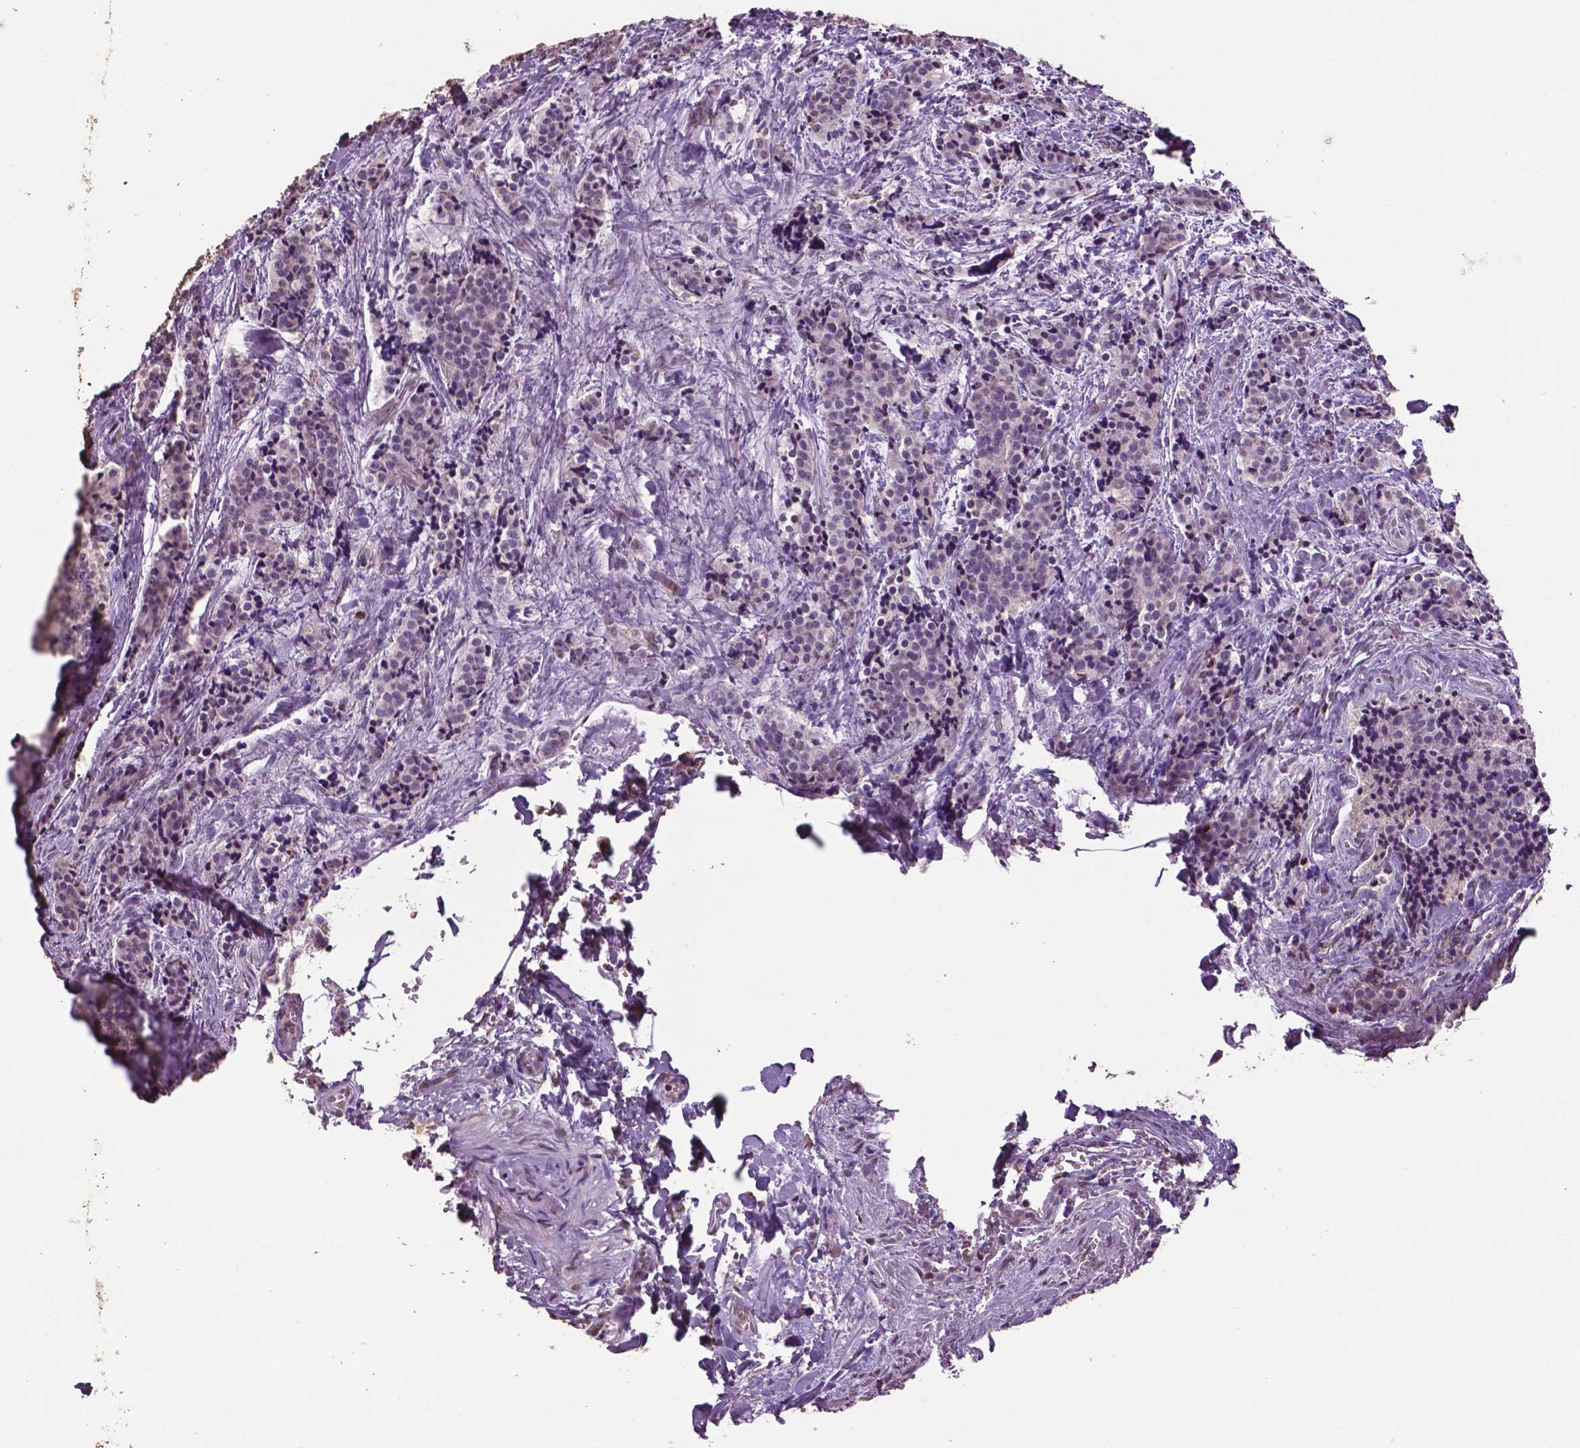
{"staining": {"intensity": "negative", "quantity": "none", "location": "none"}, "tissue": "carcinoid", "cell_type": "Tumor cells", "image_type": "cancer", "snomed": [{"axis": "morphology", "description": "Carcinoid, malignant, NOS"}, {"axis": "topography", "description": "Small intestine"}], "caption": "Tumor cells show no significant staining in carcinoid (malignant). The staining was performed using DAB (3,3'-diaminobenzidine) to visualize the protein expression in brown, while the nuclei were stained in blue with hematoxylin (Magnification: 20x).", "gene": "RUNX3", "patient": {"sex": "female", "age": 73}}